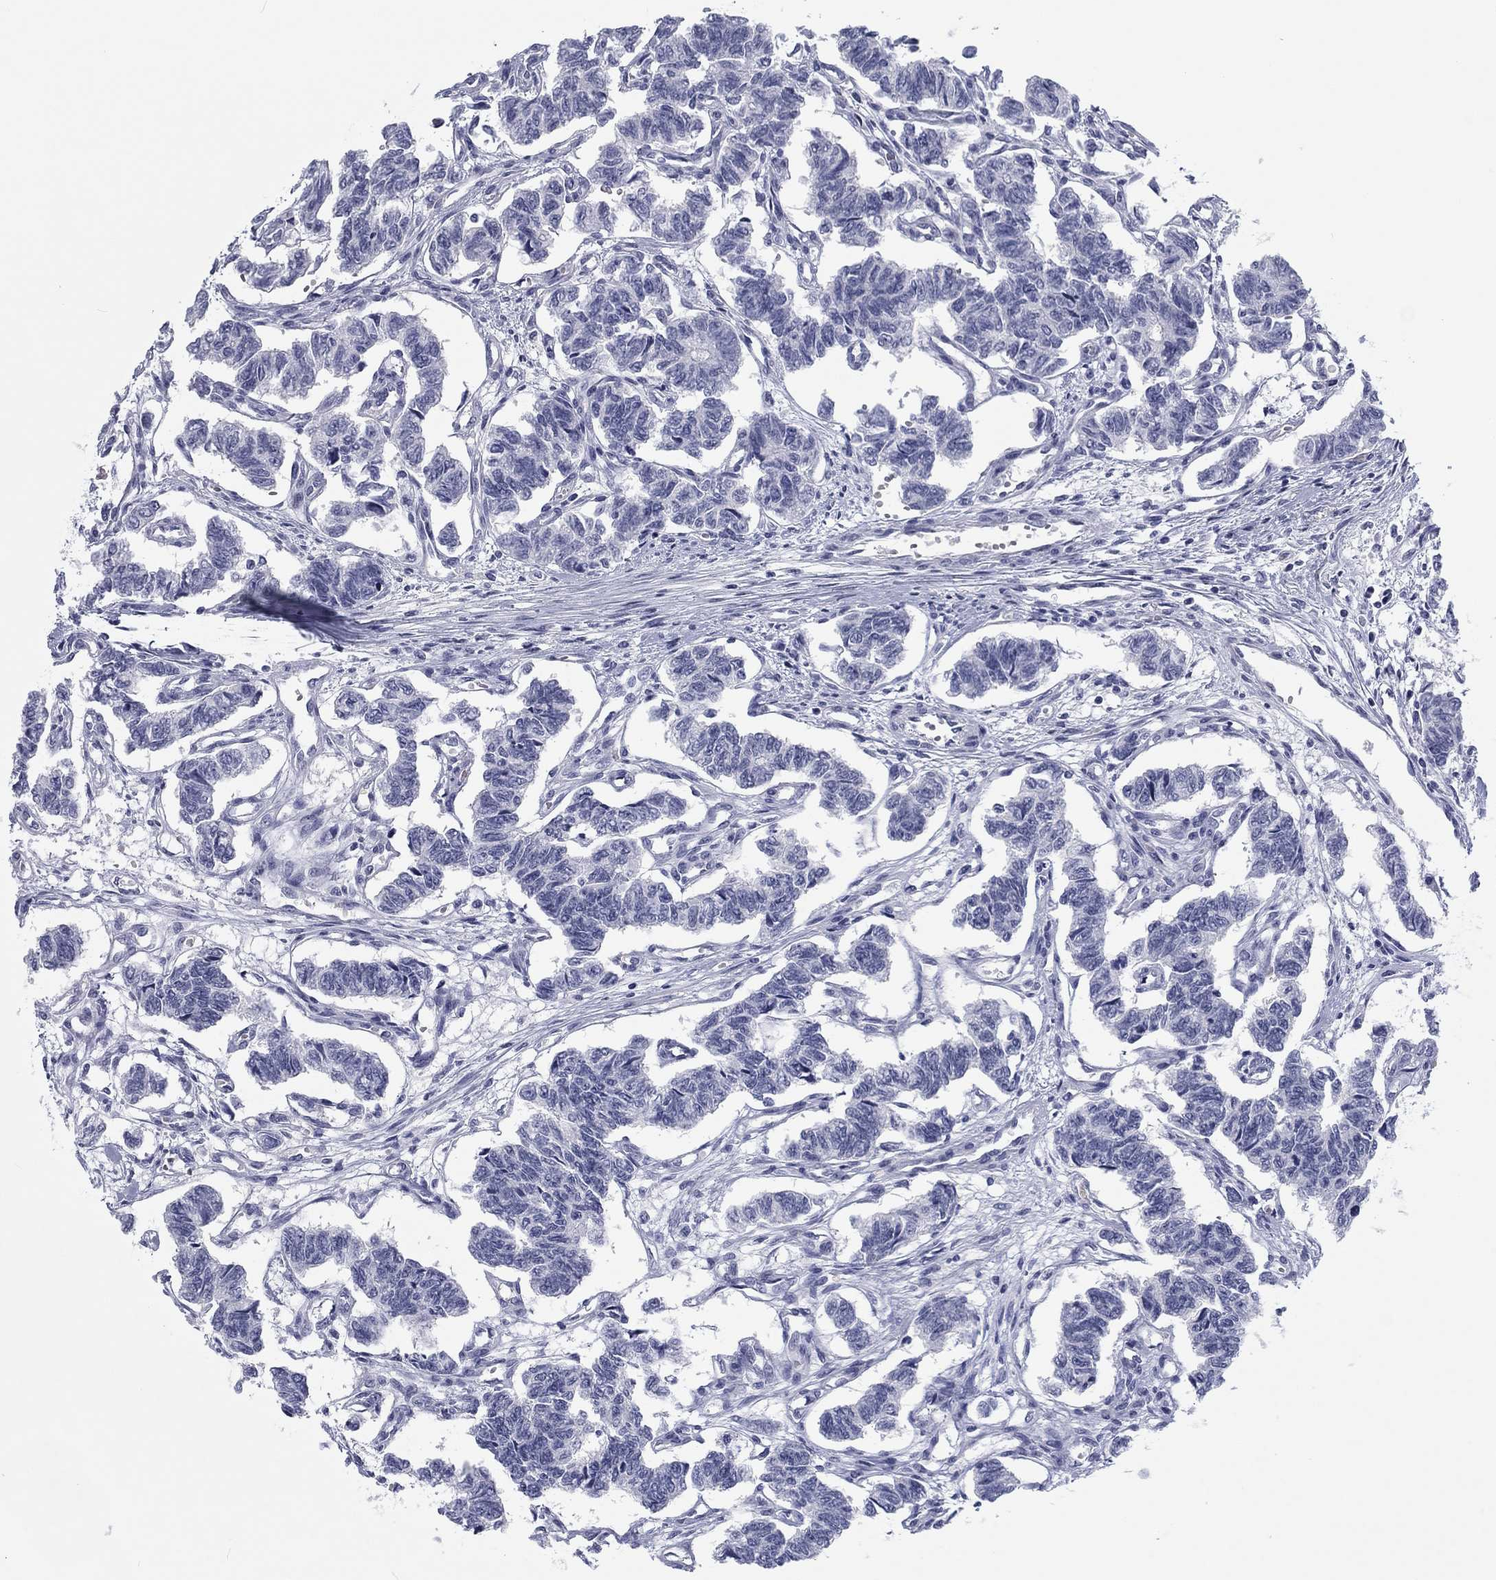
{"staining": {"intensity": "negative", "quantity": "none", "location": "none"}, "tissue": "carcinoid", "cell_type": "Tumor cells", "image_type": "cancer", "snomed": [{"axis": "morphology", "description": "Carcinoid, malignant, NOS"}, {"axis": "topography", "description": "Kidney"}], "caption": "High power microscopy micrograph of an immunohistochemistry (IHC) image of carcinoid, revealing no significant expression in tumor cells. (Immunohistochemistry (ihc), brightfield microscopy, high magnification).", "gene": "CALB1", "patient": {"sex": "female", "age": 41}}